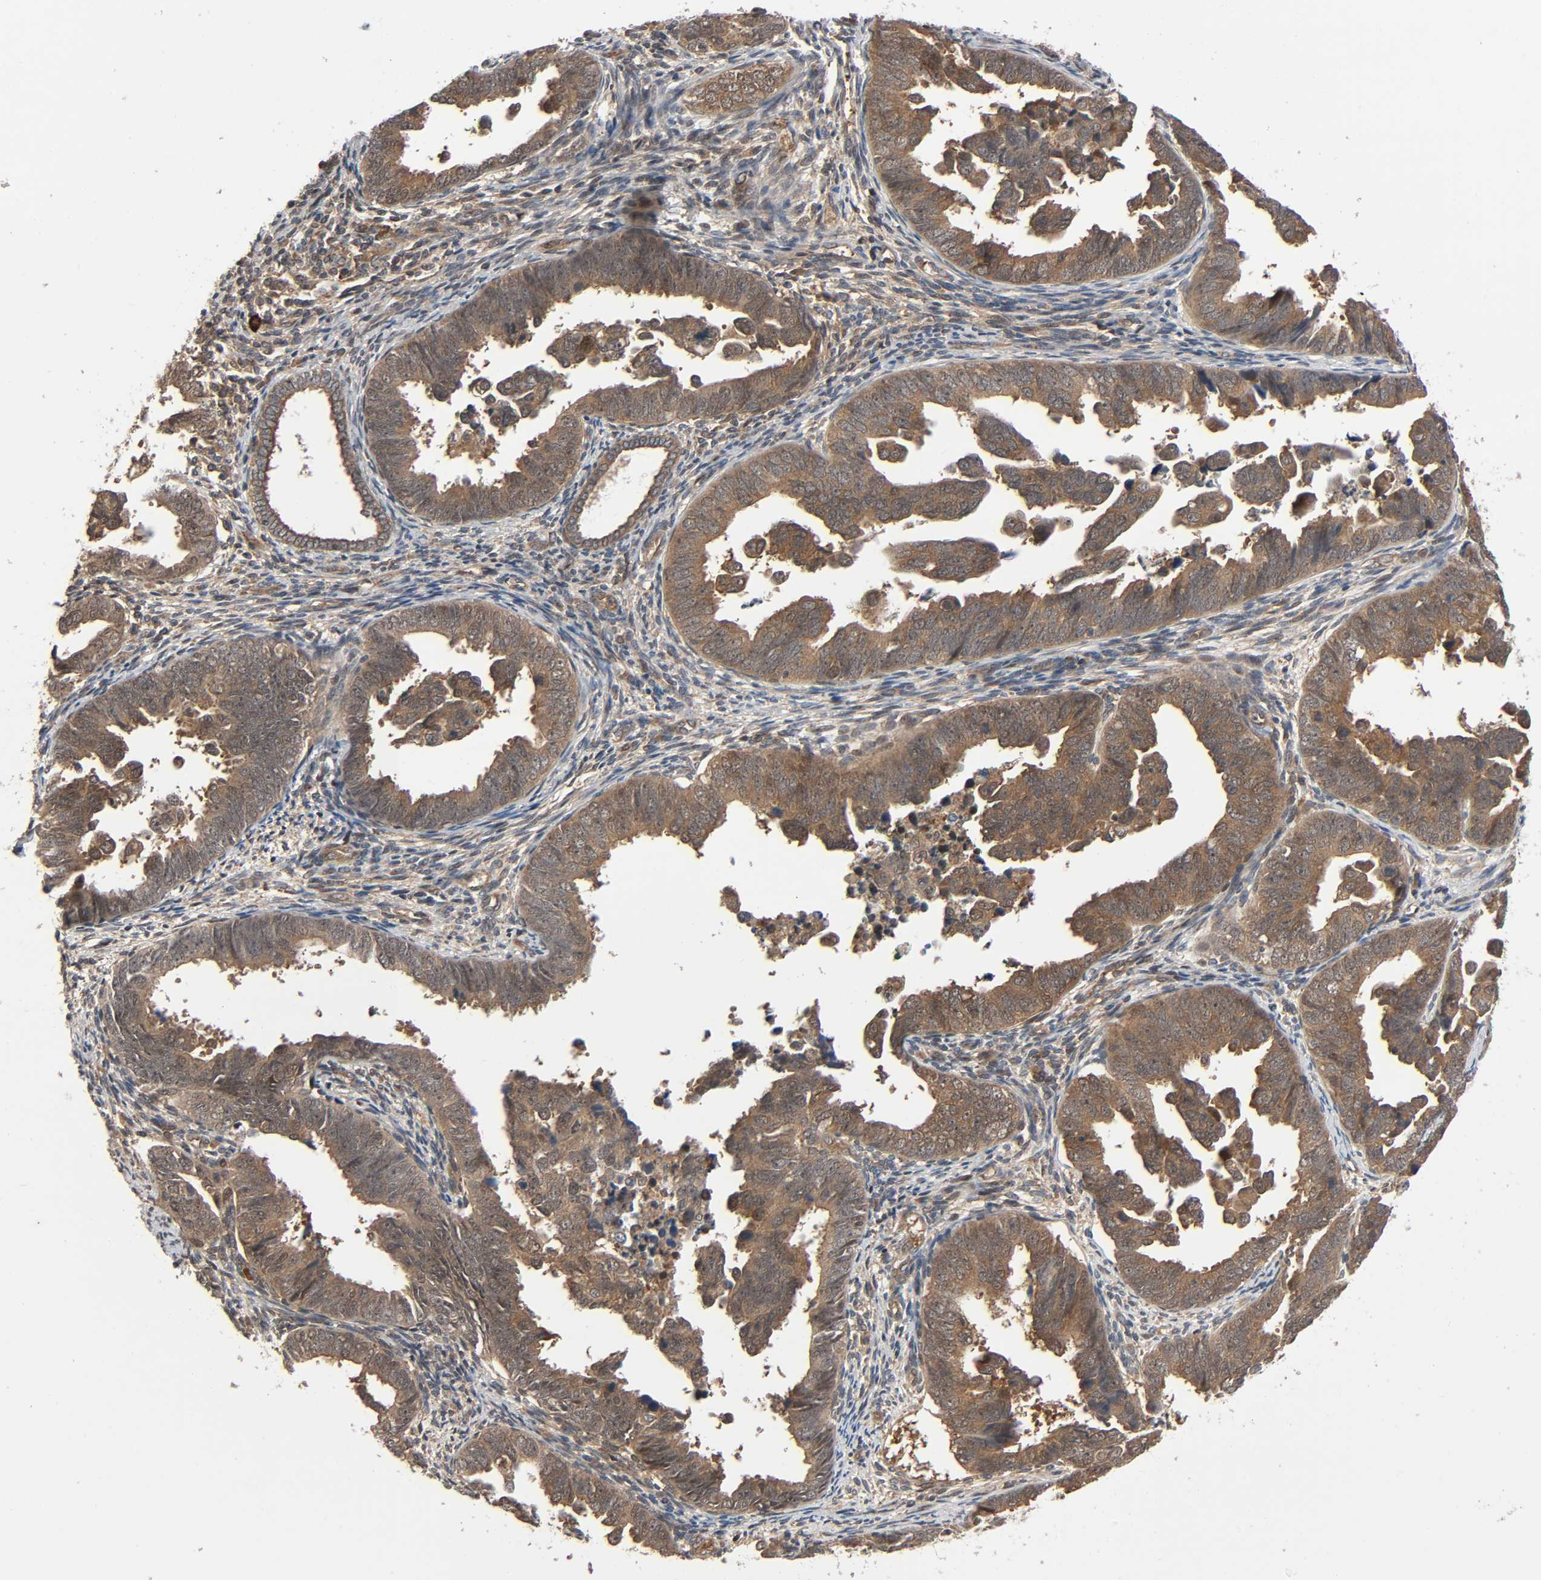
{"staining": {"intensity": "moderate", "quantity": ">75%", "location": "cytoplasmic/membranous"}, "tissue": "endometrial cancer", "cell_type": "Tumor cells", "image_type": "cancer", "snomed": [{"axis": "morphology", "description": "Adenocarcinoma, NOS"}, {"axis": "topography", "description": "Endometrium"}], "caption": "Endometrial adenocarcinoma stained with DAB (3,3'-diaminobenzidine) IHC displays medium levels of moderate cytoplasmic/membranous expression in approximately >75% of tumor cells.", "gene": "PPP2R1B", "patient": {"sex": "female", "age": 75}}